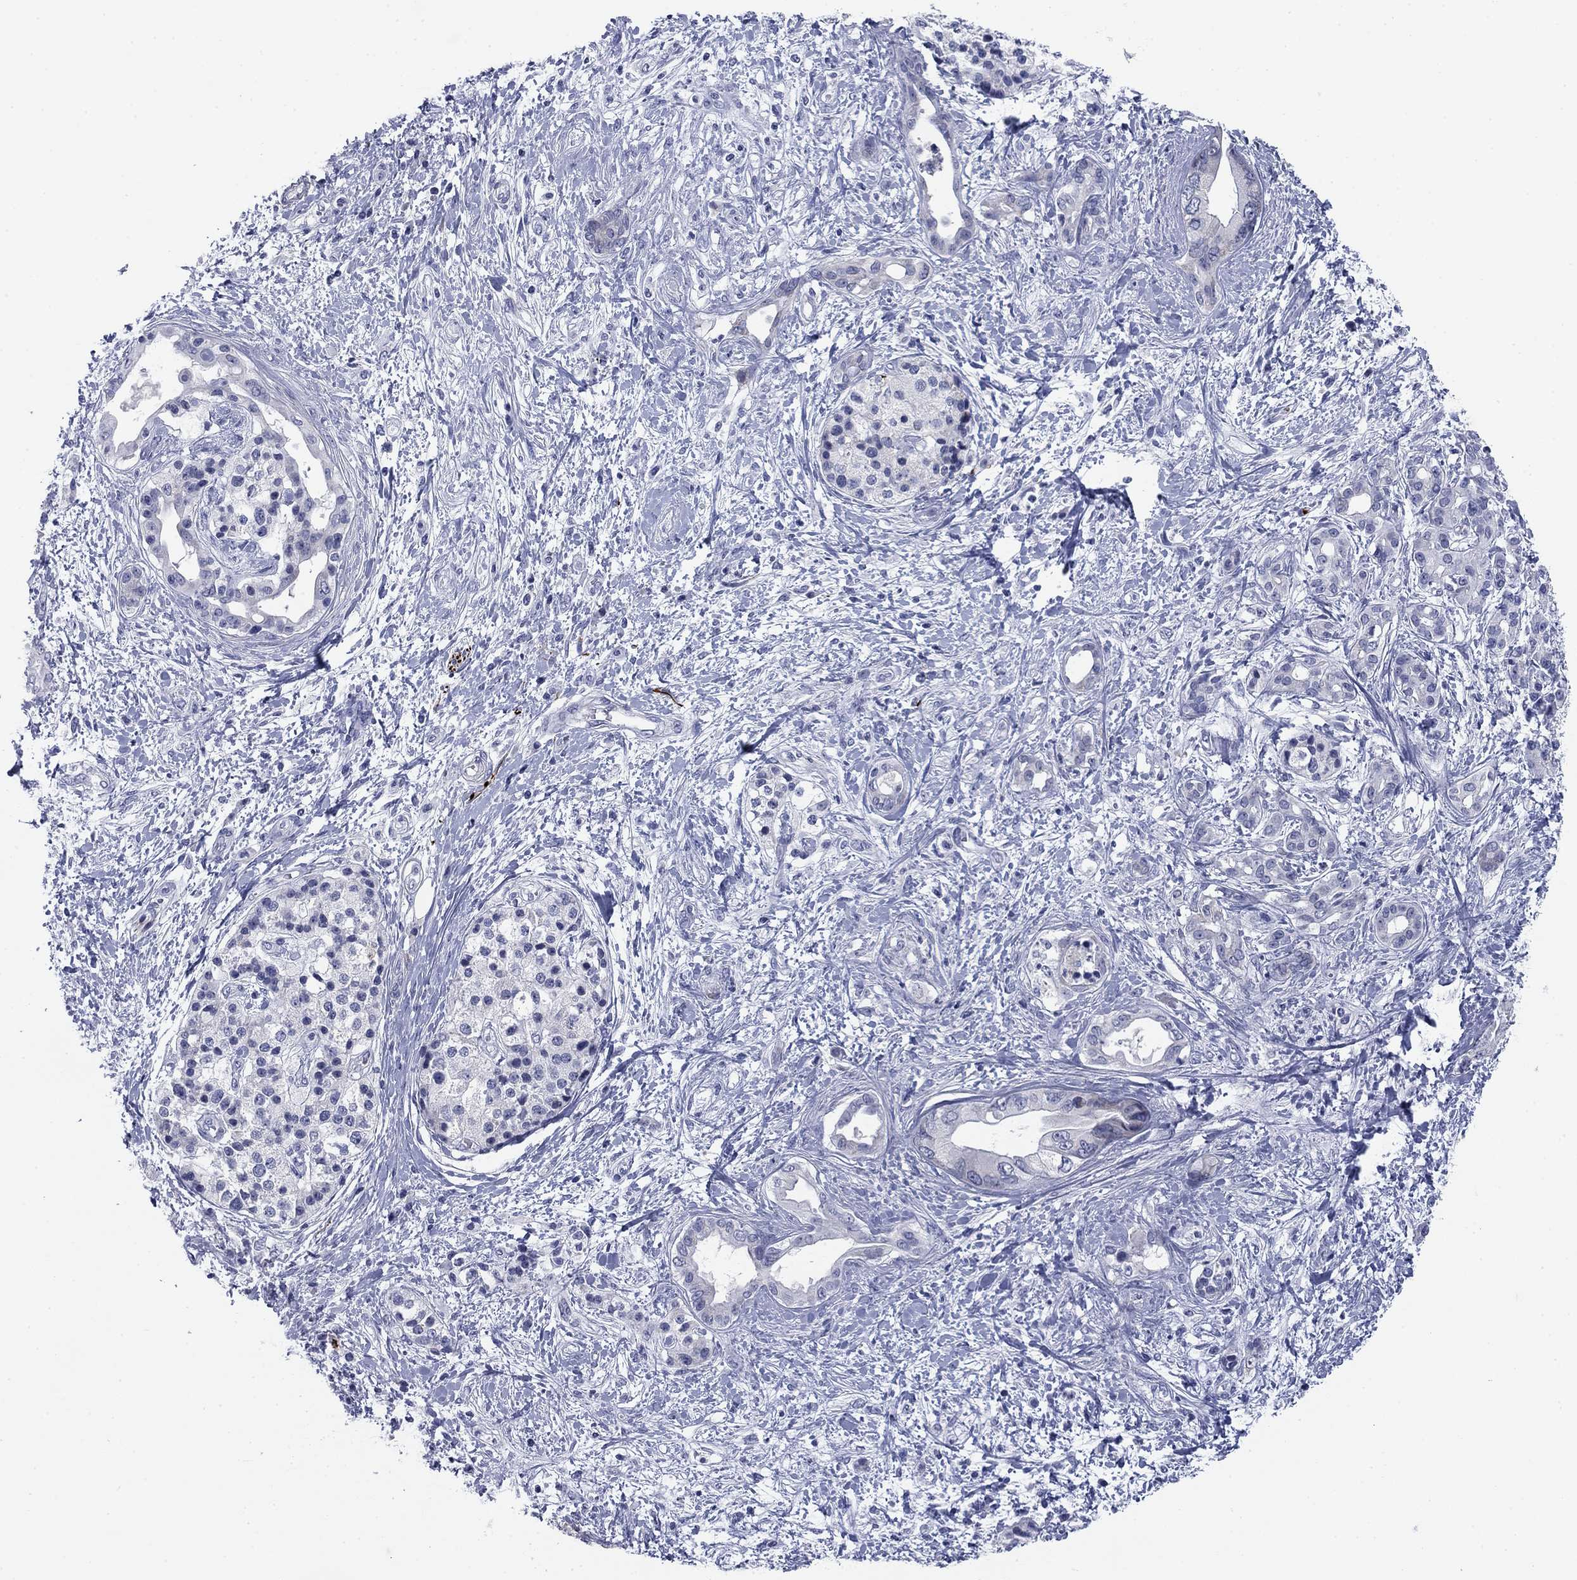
{"staining": {"intensity": "negative", "quantity": "none", "location": "none"}, "tissue": "pancreatic cancer", "cell_type": "Tumor cells", "image_type": "cancer", "snomed": [{"axis": "morphology", "description": "Adenocarcinoma, NOS"}, {"axis": "topography", "description": "Pancreas"}], "caption": "Pancreatic adenocarcinoma stained for a protein using immunohistochemistry (IHC) exhibits no staining tumor cells.", "gene": "PRPH", "patient": {"sex": "female", "age": 56}}